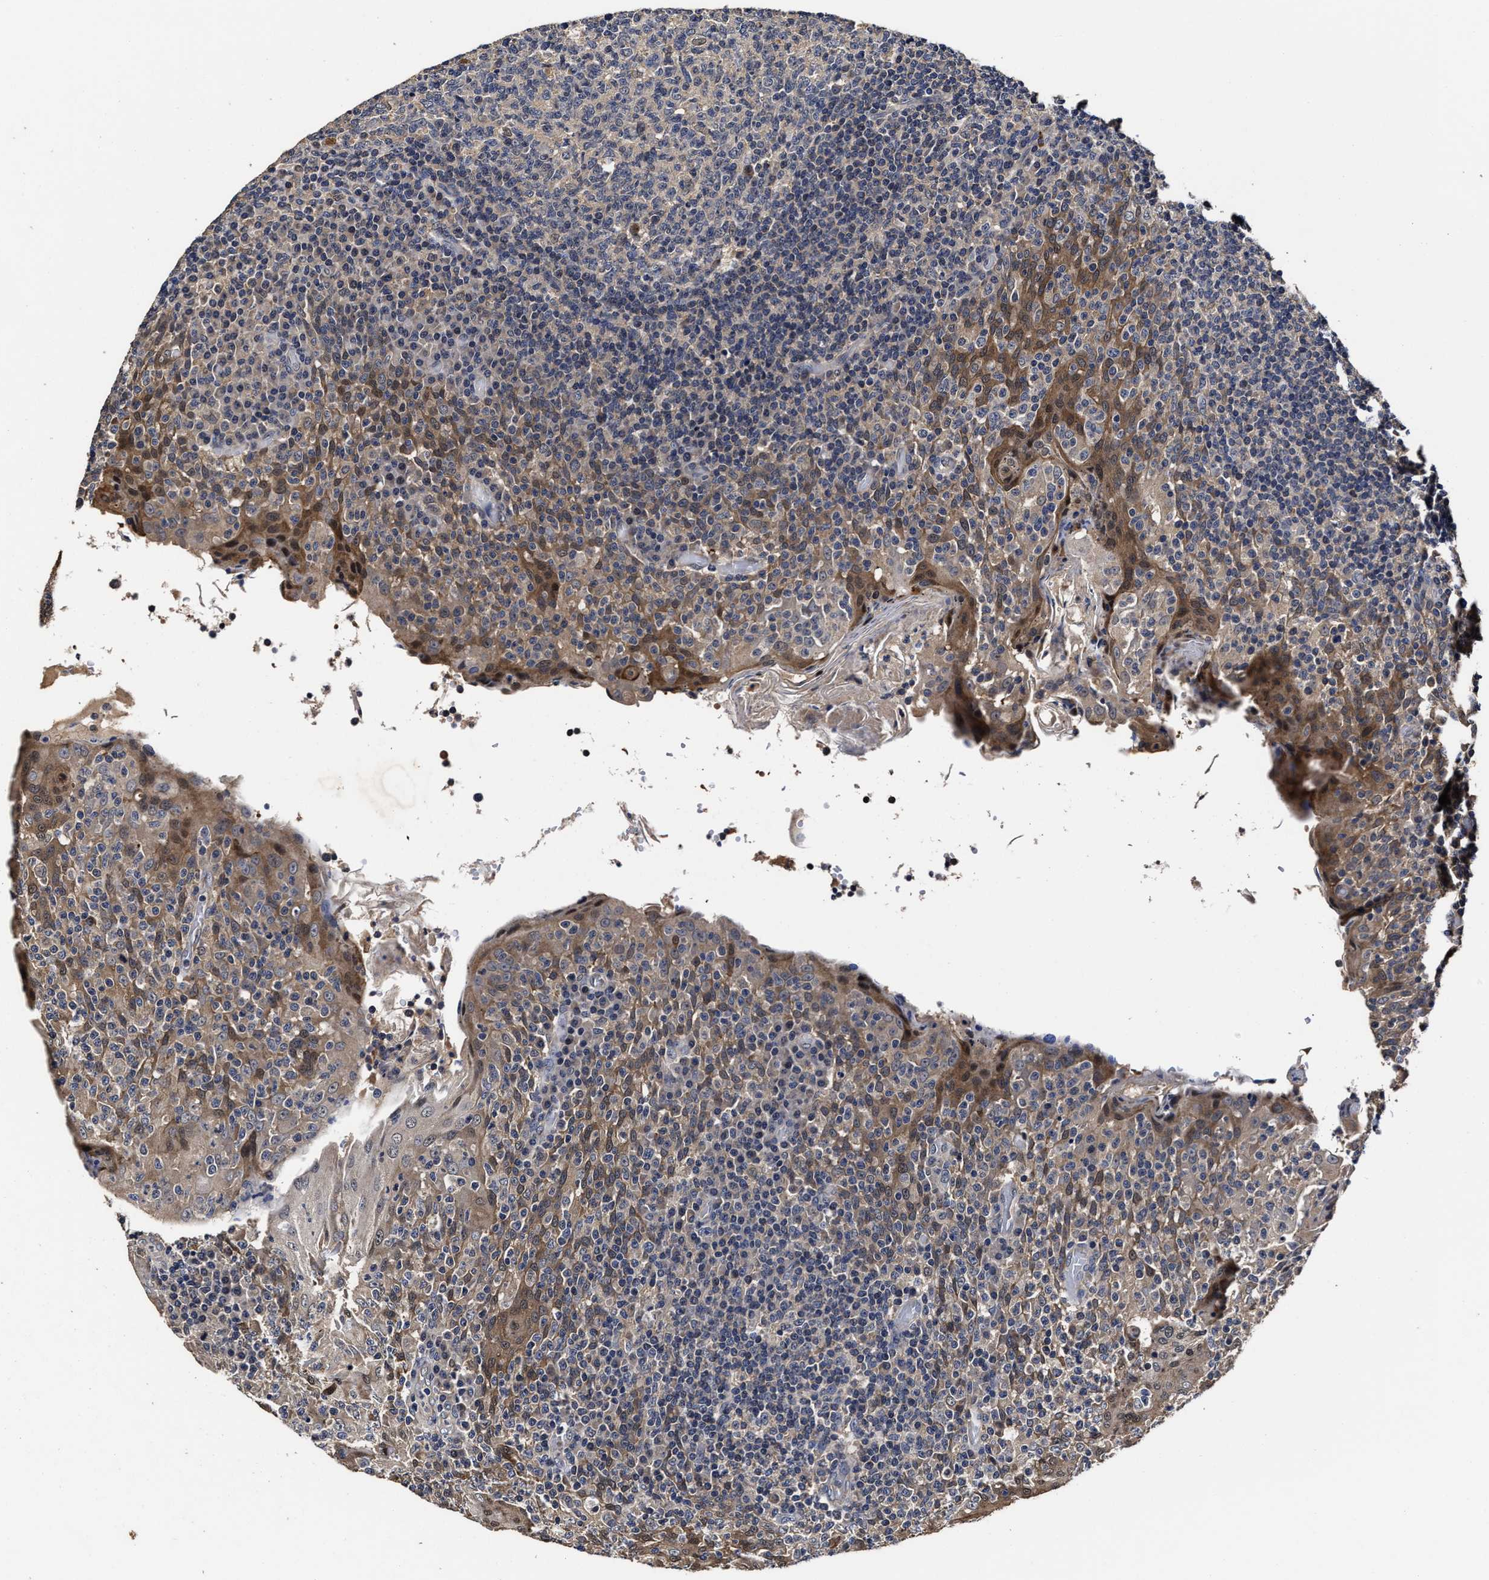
{"staining": {"intensity": "negative", "quantity": "none", "location": "none"}, "tissue": "tonsil", "cell_type": "Germinal center cells", "image_type": "normal", "snomed": [{"axis": "morphology", "description": "Normal tissue, NOS"}, {"axis": "topography", "description": "Tonsil"}], "caption": "Immunohistochemistry image of unremarkable human tonsil stained for a protein (brown), which reveals no expression in germinal center cells.", "gene": "SOCS5", "patient": {"sex": "female", "age": 19}}